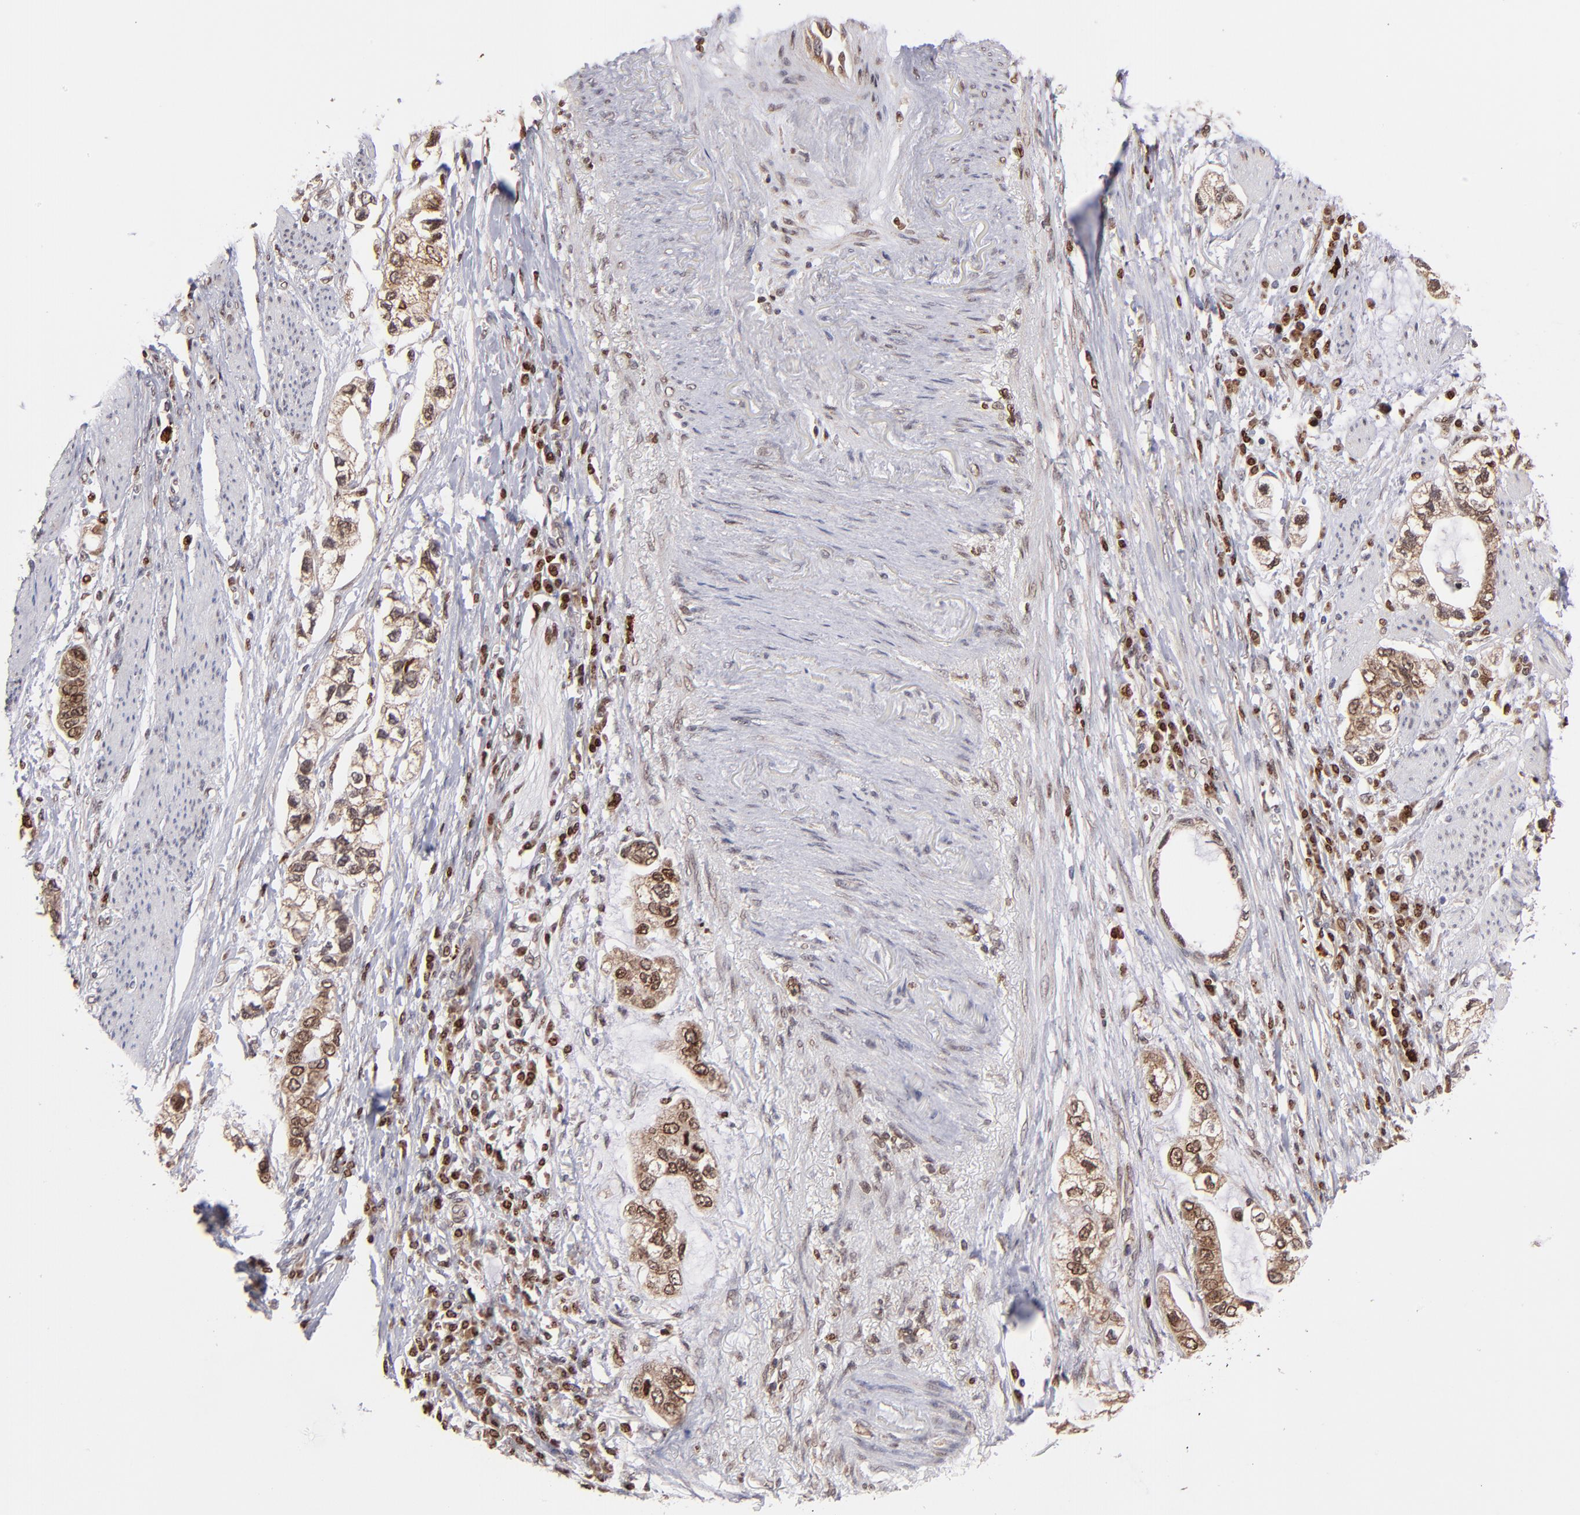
{"staining": {"intensity": "moderate", "quantity": ">75%", "location": "cytoplasmic/membranous,nuclear"}, "tissue": "stomach cancer", "cell_type": "Tumor cells", "image_type": "cancer", "snomed": [{"axis": "morphology", "description": "Adenocarcinoma, NOS"}, {"axis": "topography", "description": "Stomach, lower"}], "caption": "Immunohistochemical staining of stomach adenocarcinoma reveals medium levels of moderate cytoplasmic/membranous and nuclear protein positivity in about >75% of tumor cells.", "gene": "TOP1MT", "patient": {"sex": "female", "age": 93}}